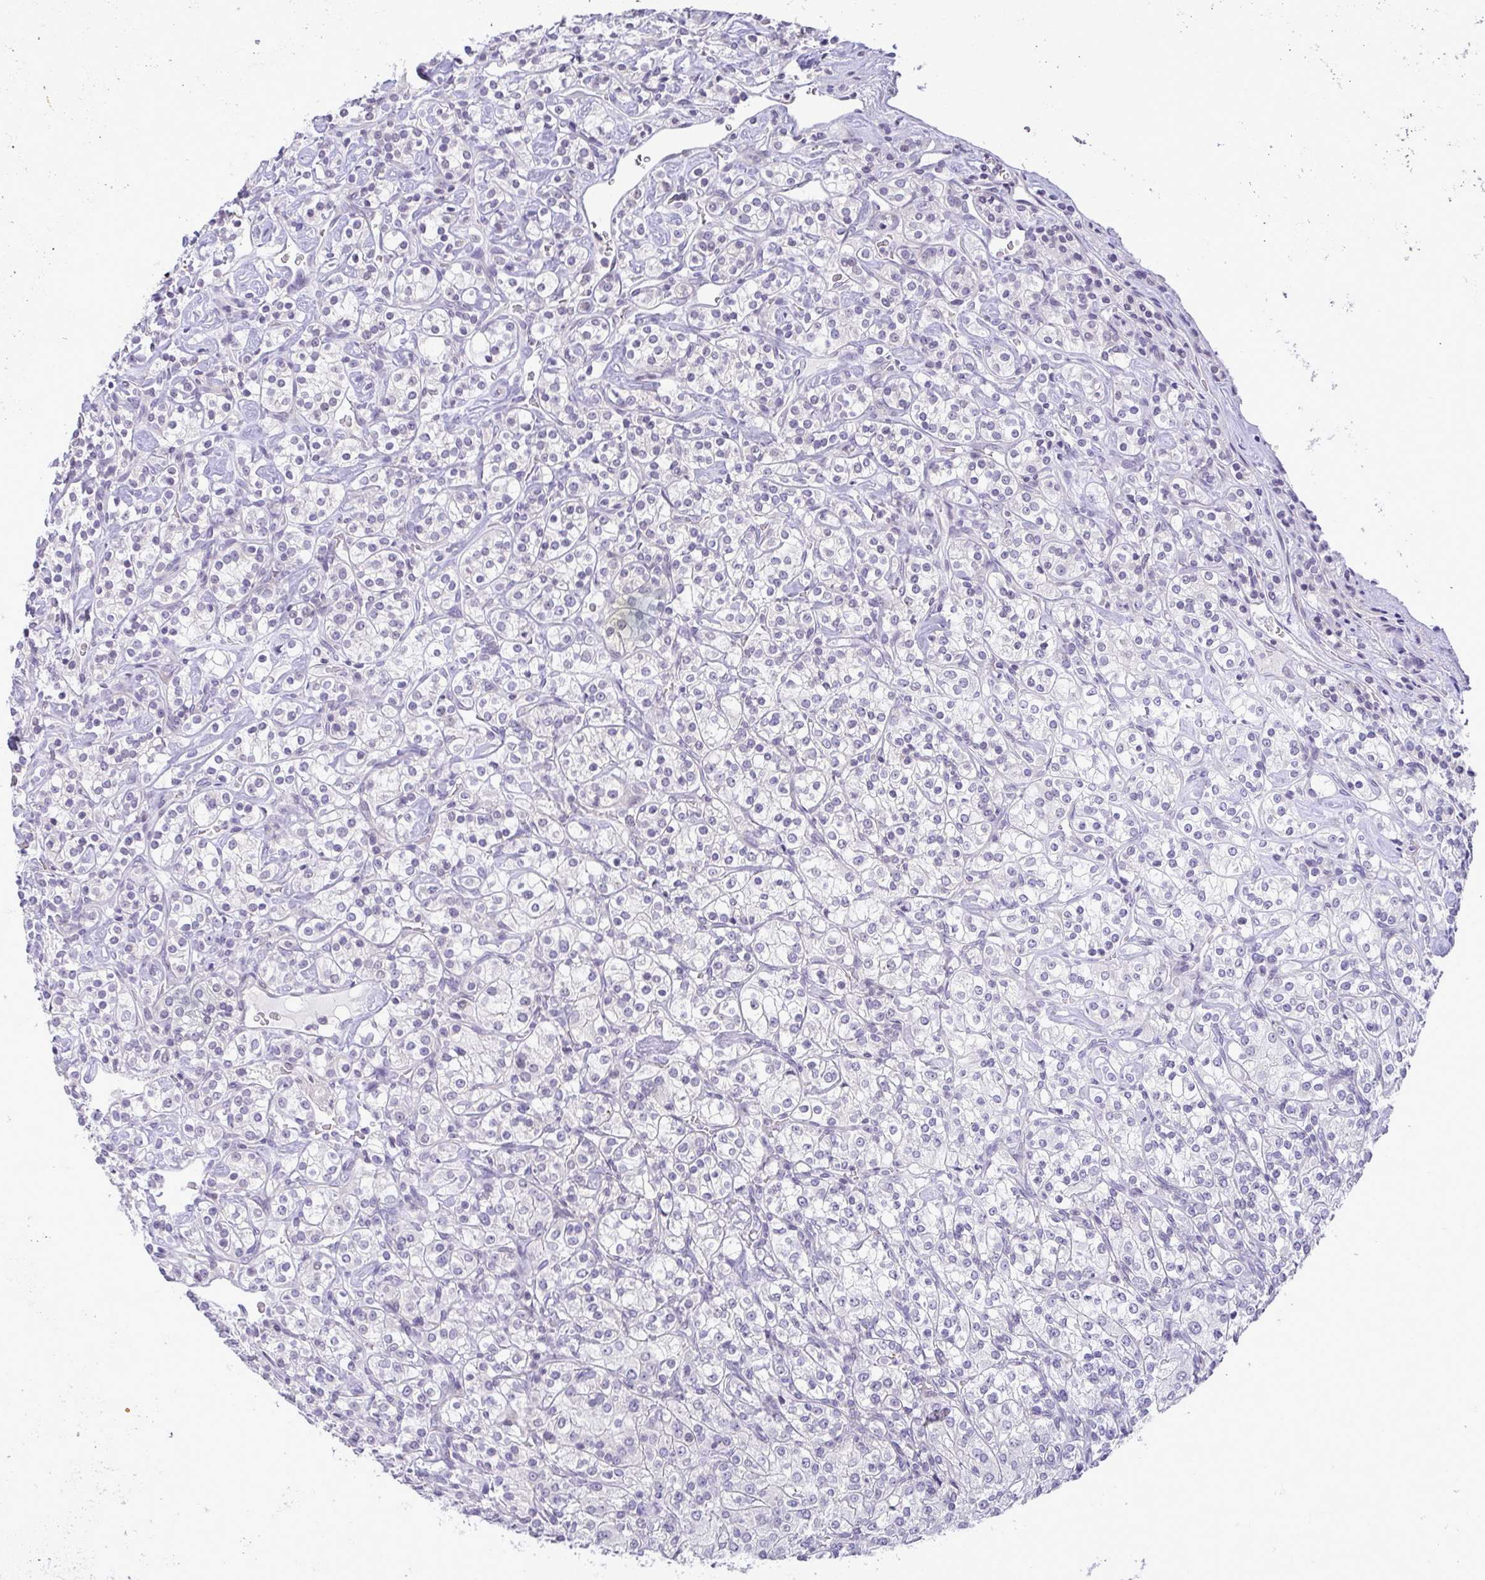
{"staining": {"intensity": "negative", "quantity": "none", "location": "none"}, "tissue": "renal cancer", "cell_type": "Tumor cells", "image_type": "cancer", "snomed": [{"axis": "morphology", "description": "Adenocarcinoma, NOS"}, {"axis": "topography", "description": "Kidney"}], "caption": "IHC micrograph of neoplastic tissue: human renal cancer stained with DAB (3,3'-diaminobenzidine) exhibits no significant protein staining in tumor cells.", "gene": "CACNA1S", "patient": {"sex": "male", "age": 77}}